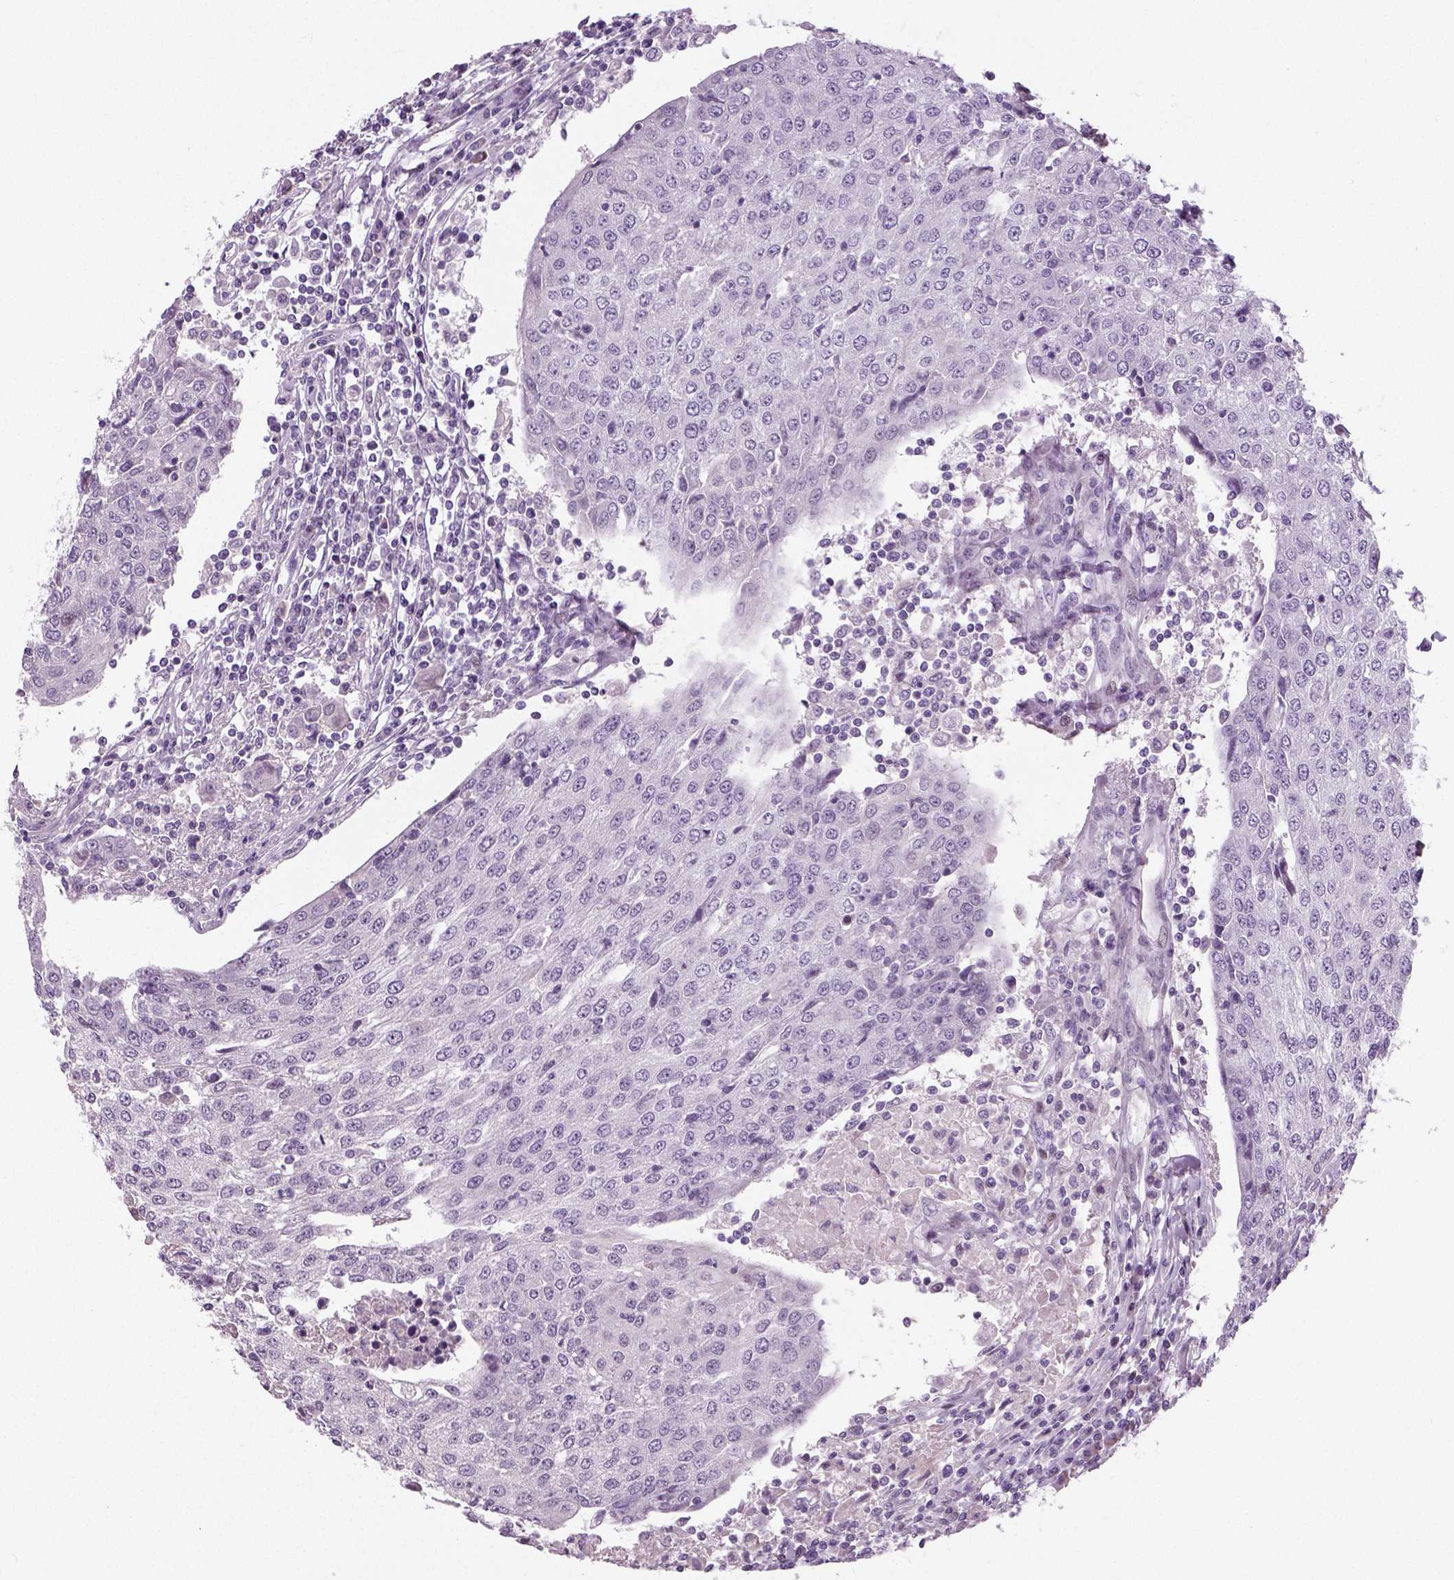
{"staining": {"intensity": "negative", "quantity": "none", "location": "none"}, "tissue": "urothelial cancer", "cell_type": "Tumor cells", "image_type": "cancer", "snomed": [{"axis": "morphology", "description": "Urothelial carcinoma, High grade"}, {"axis": "topography", "description": "Urinary bladder"}], "caption": "An image of urothelial cancer stained for a protein exhibits no brown staining in tumor cells. (Immunohistochemistry, brightfield microscopy, high magnification).", "gene": "NECAB1", "patient": {"sex": "female", "age": 85}}